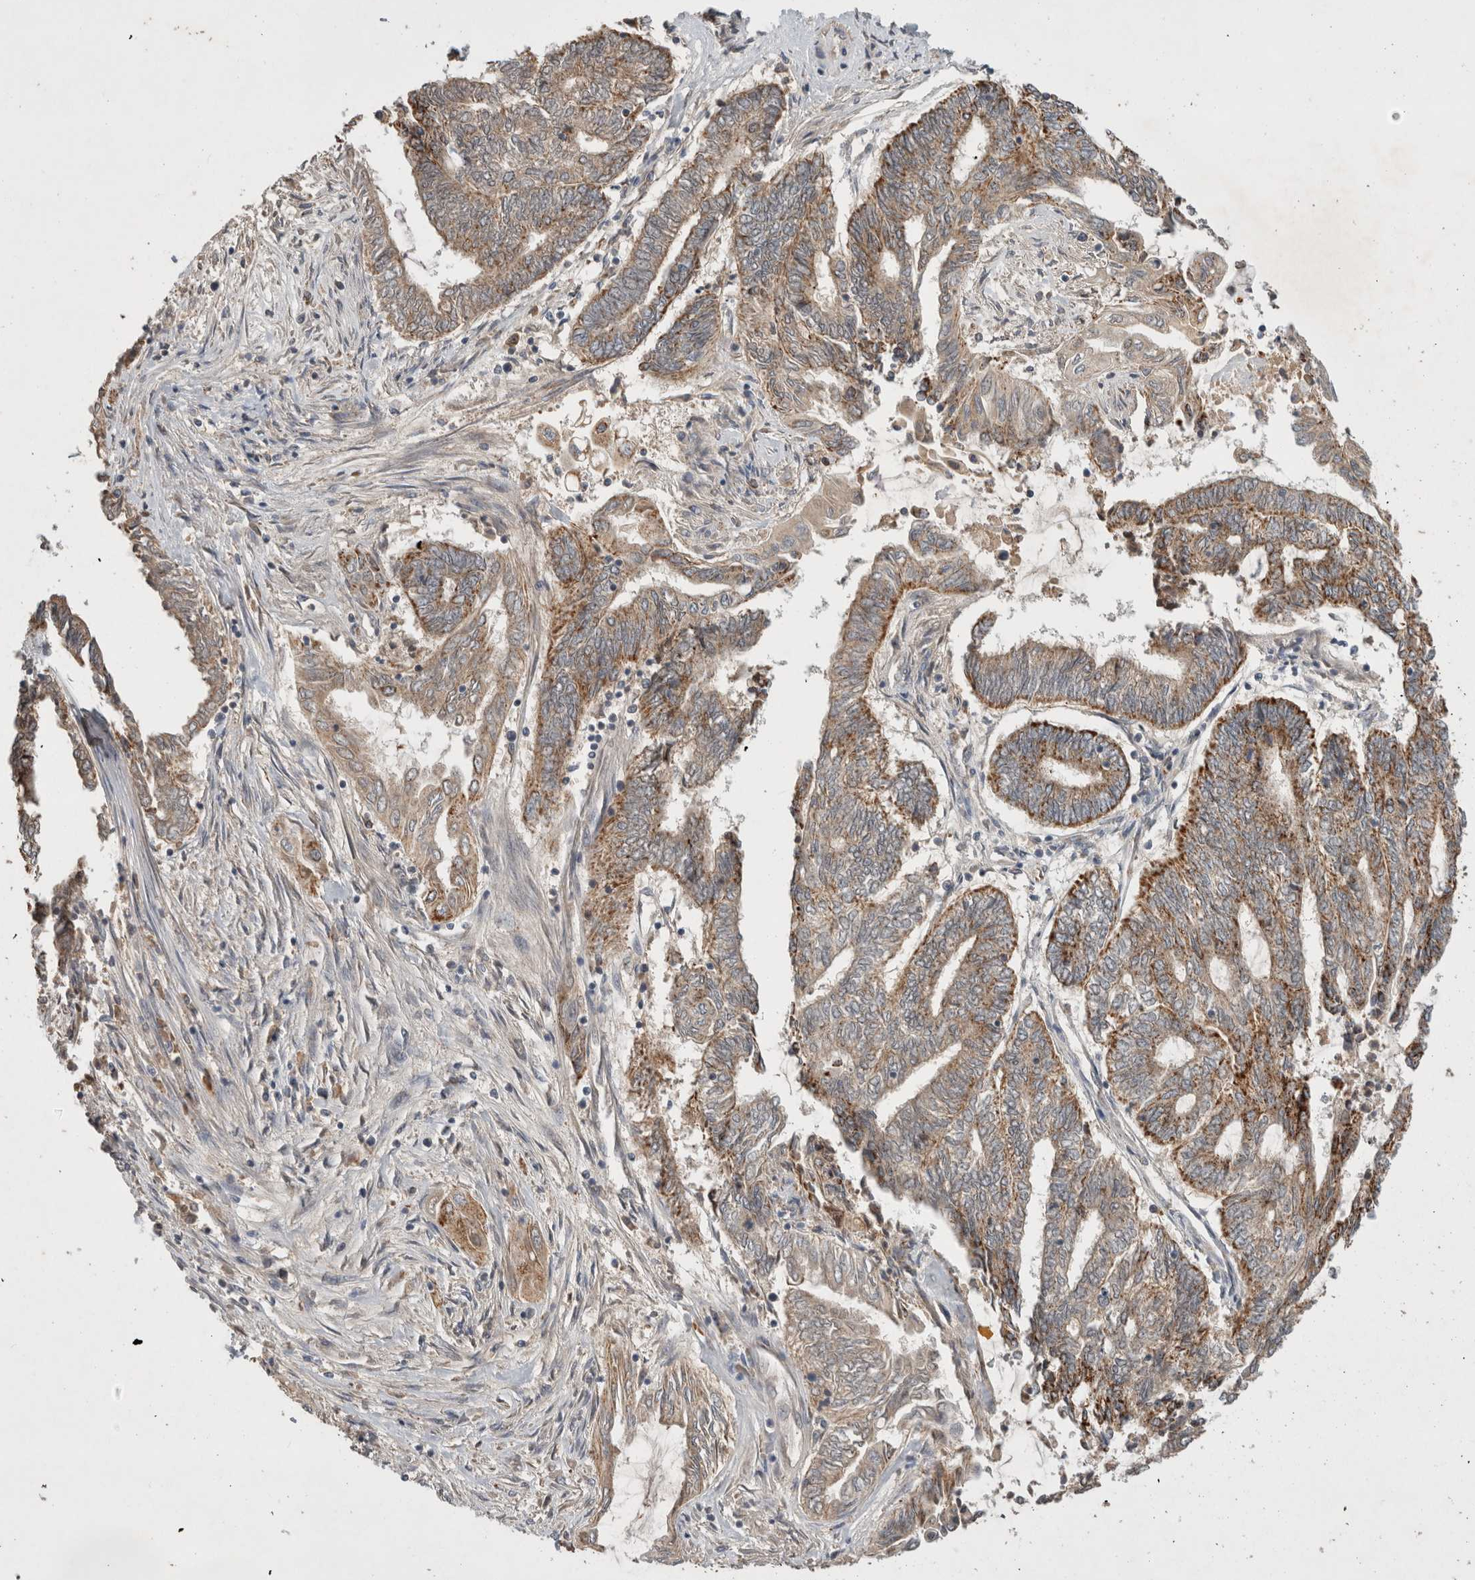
{"staining": {"intensity": "moderate", "quantity": ">75%", "location": "cytoplasmic/membranous"}, "tissue": "endometrial cancer", "cell_type": "Tumor cells", "image_type": "cancer", "snomed": [{"axis": "morphology", "description": "Adenocarcinoma, NOS"}, {"axis": "topography", "description": "Uterus"}, {"axis": "topography", "description": "Endometrium"}], "caption": "This photomicrograph exhibits adenocarcinoma (endometrial) stained with immunohistochemistry to label a protein in brown. The cytoplasmic/membranous of tumor cells show moderate positivity for the protein. Nuclei are counter-stained blue.", "gene": "AMPD1", "patient": {"sex": "female", "age": 70}}